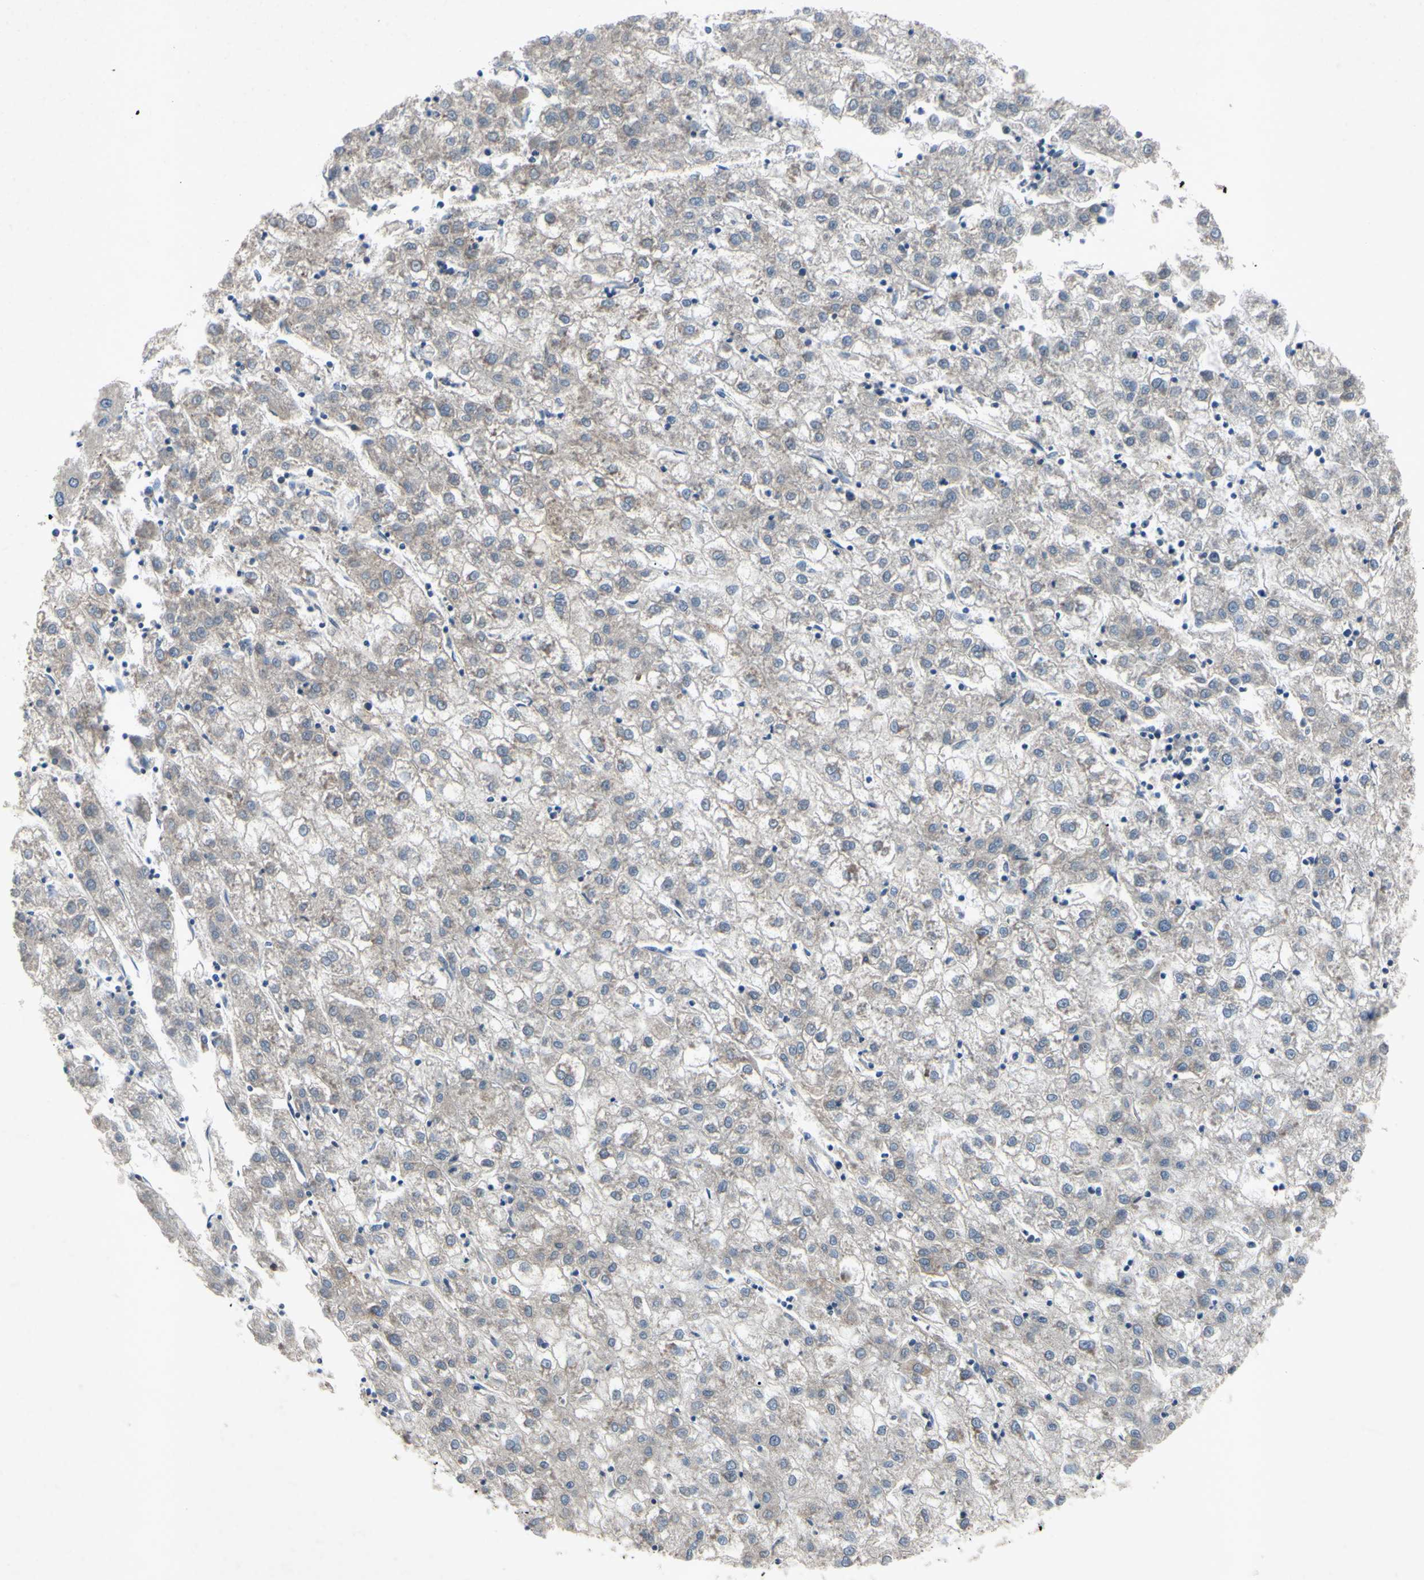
{"staining": {"intensity": "weak", "quantity": "25%-75%", "location": "cytoplasmic/membranous"}, "tissue": "liver cancer", "cell_type": "Tumor cells", "image_type": "cancer", "snomed": [{"axis": "morphology", "description": "Carcinoma, Hepatocellular, NOS"}, {"axis": "topography", "description": "Liver"}], "caption": "Tumor cells demonstrate low levels of weak cytoplasmic/membranous expression in about 25%-75% of cells in human liver cancer (hepatocellular carcinoma). The staining was performed using DAB, with brown indicating positive protein expression. Nuclei are stained blue with hematoxylin.", "gene": "HILPDA", "patient": {"sex": "male", "age": 72}}